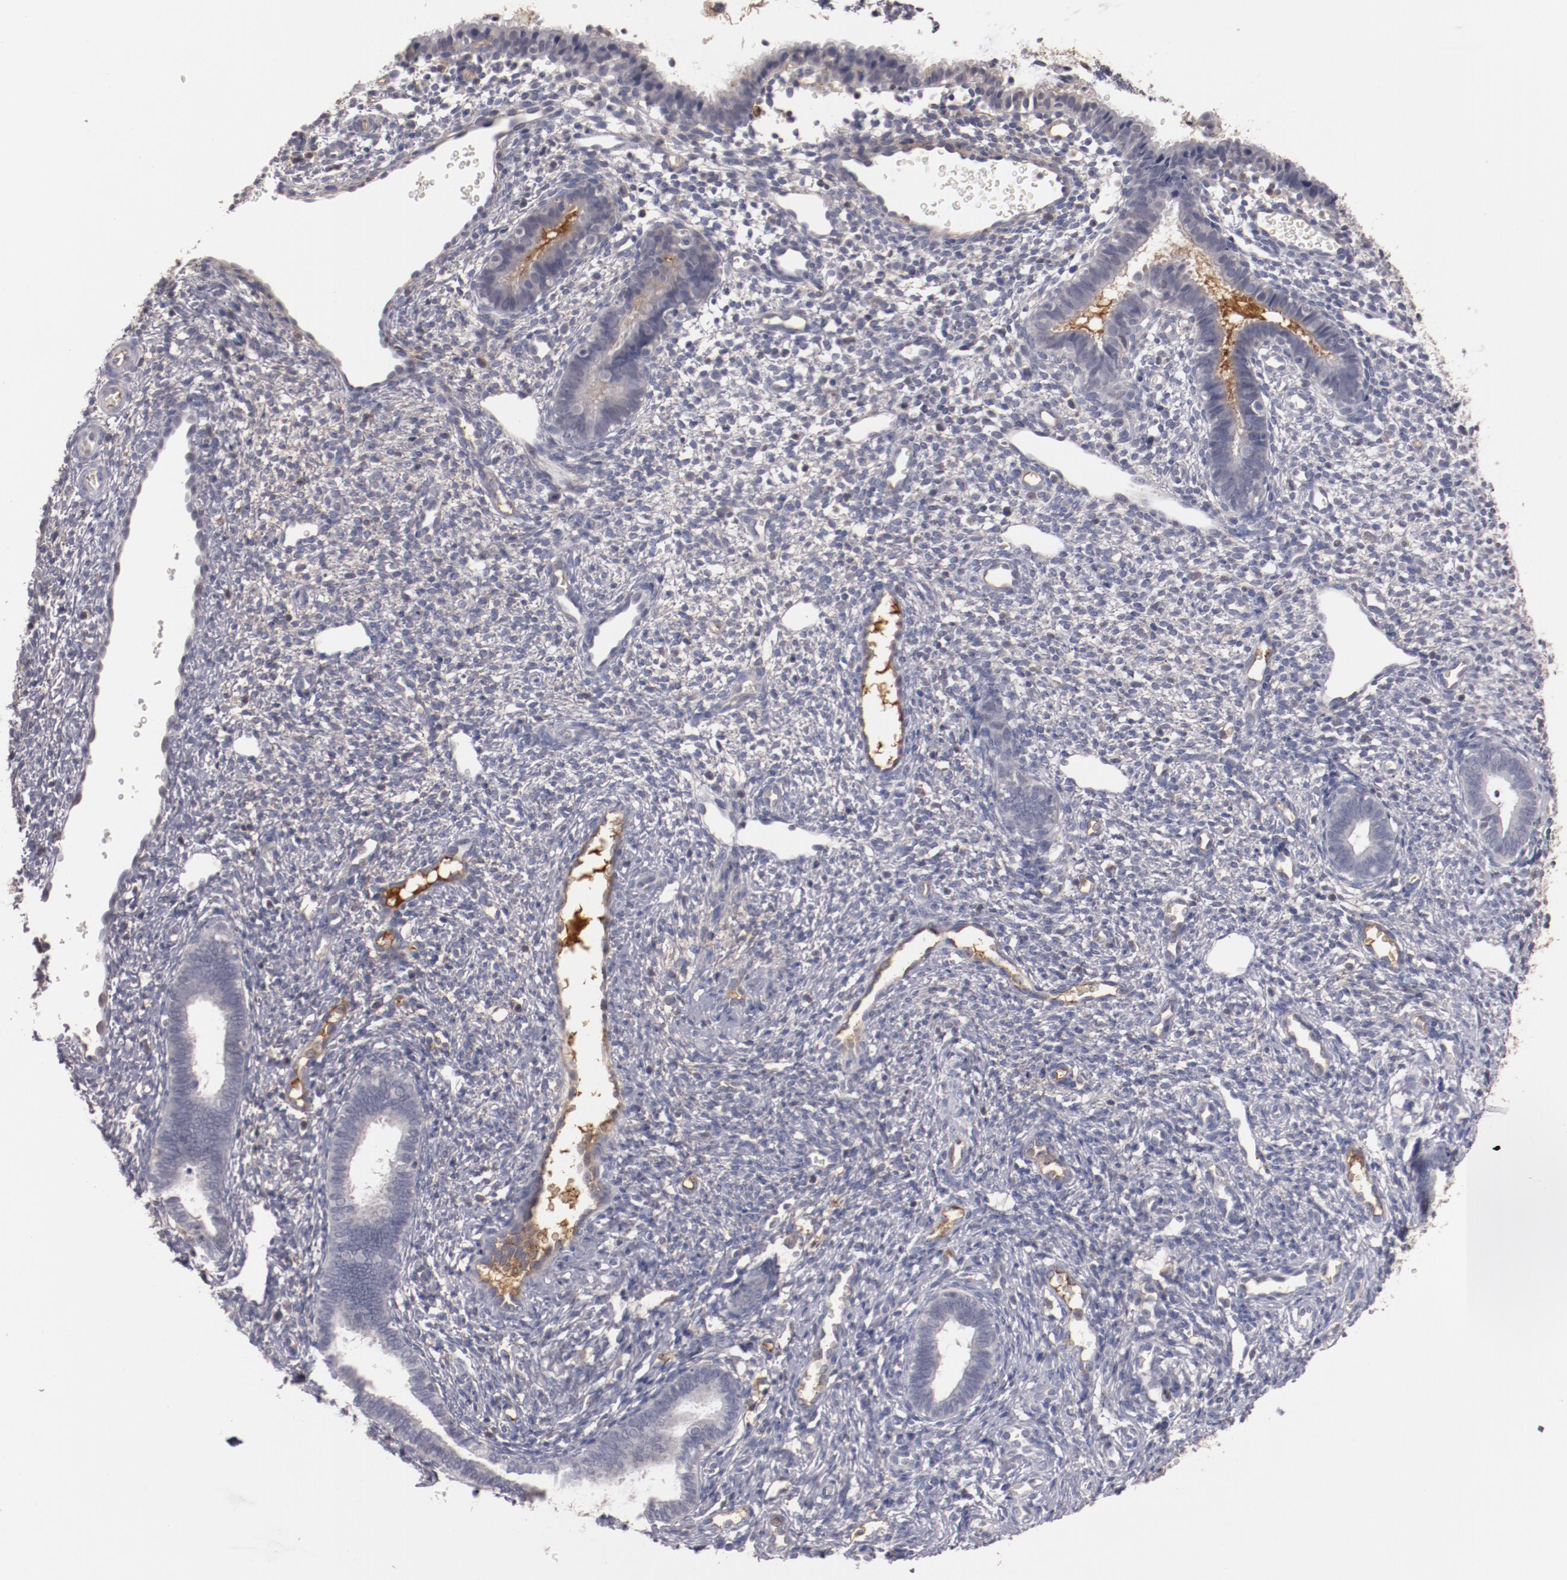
{"staining": {"intensity": "negative", "quantity": "none", "location": "none"}, "tissue": "endometrium", "cell_type": "Cells in endometrial stroma", "image_type": "normal", "snomed": [{"axis": "morphology", "description": "Normal tissue, NOS"}, {"axis": "topography", "description": "Endometrium"}], "caption": "This is an IHC micrograph of unremarkable human endometrium. There is no staining in cells in endometrial stroma.", "gene": "MBL2", "patient": {"sex": "female", "age": 27}}